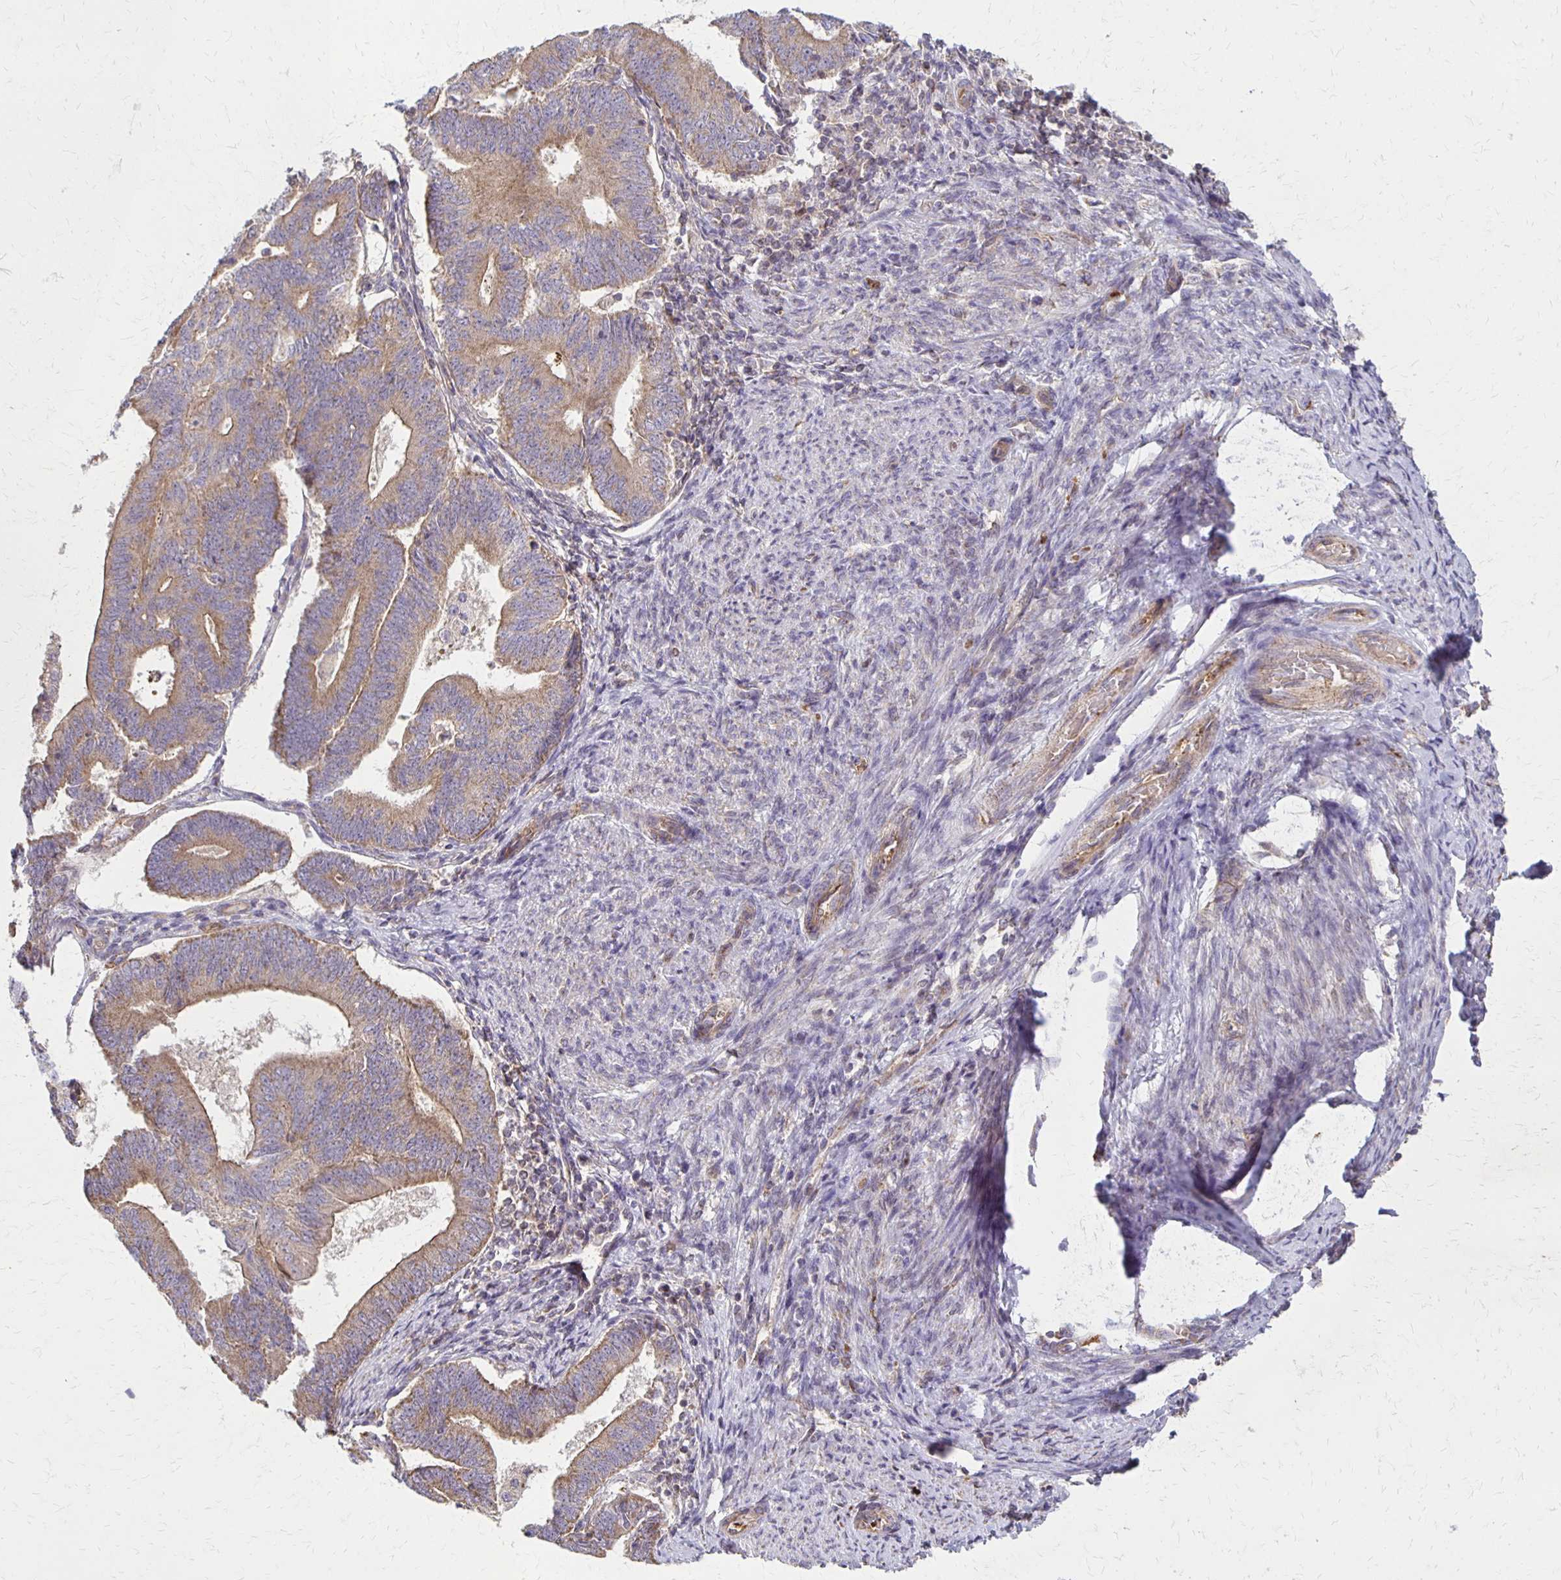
{"staining": {"intensity": "weak", "quantity": "25%-75%", "location": "cytoplasmic/membranous"}, "tissue": "endometrial cancer", "cell_type": "Tumor cells", "image_type": "cancer", "snomed": [{"axis": "morphology", "description": "Adenocarcinoma, NOS"}, {"axis": "topography", "description": "Endometrium"}], "caption": "Immunohistochemical staining of human adenocarcinoma (endometrial) exhibits low levels of weak cytoplasmic/membranous staining in about 25%-75% of tumor cells. (DAB (3,3'-diaminobenzidine) IHC with brightfield microscopy, high magnification).", "gene": "EIF4EBP2", "patient": {"sex": "female", "age": 70}}